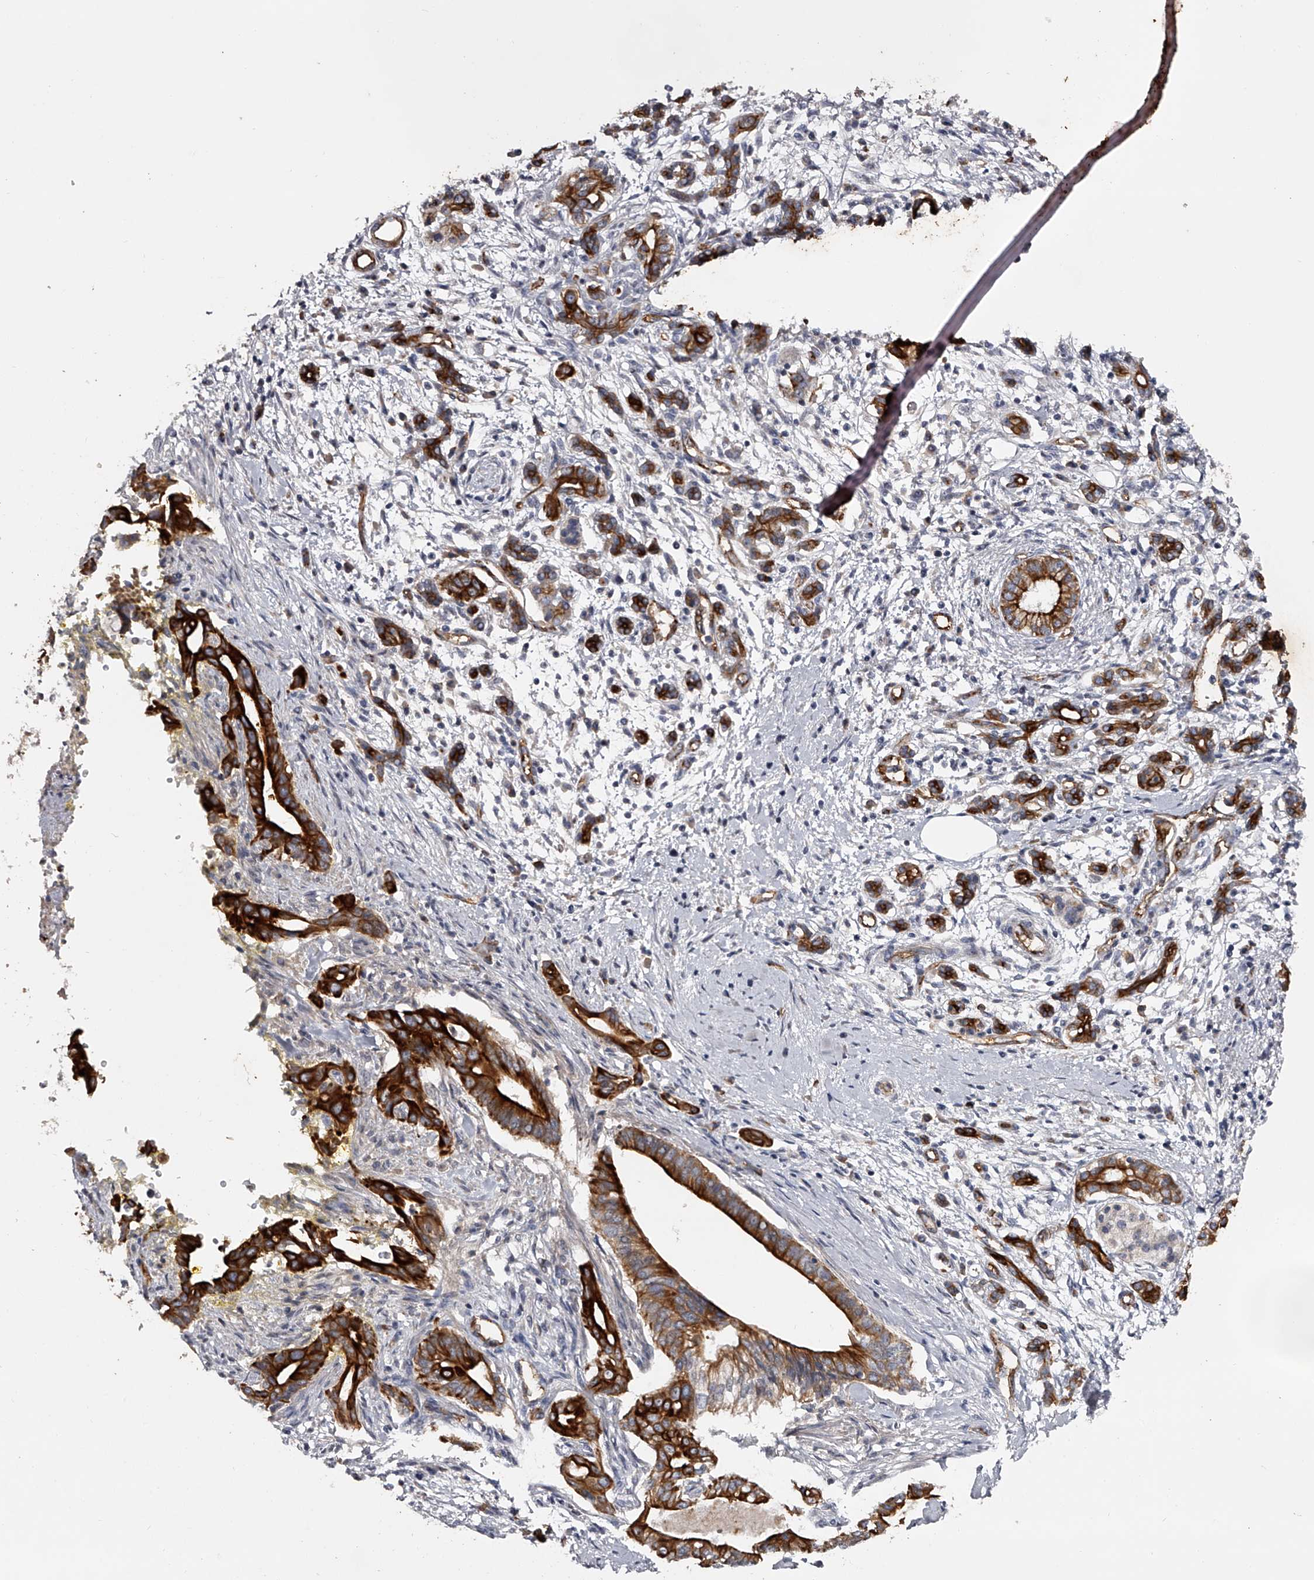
{"staining": {"intensity": "strong", "quantity": ">75%", "location": "cytoplasmic/membranous"}, "tissue": "pancreatic cancer", "cell_type": "Tumor cells", "image_type": "cancer", "snomed": [{"axis": "morphology", "description": "Adenocarcinoma, NOS"}, {"axis": "topography", "description": "Pancreas"}], "caption": "High-magnification brightfield microscopy of pancreatic cancer (adenocarcinoma) stained with DAB (brown) and counterstained with hematoxylin (blue). tumor cells exhibit strong cytoplasmic/membranous expression is appreciated in approximately>75% of cells.", "gene": "MDN1", "patient": {"sex": "male", "age": 58}}